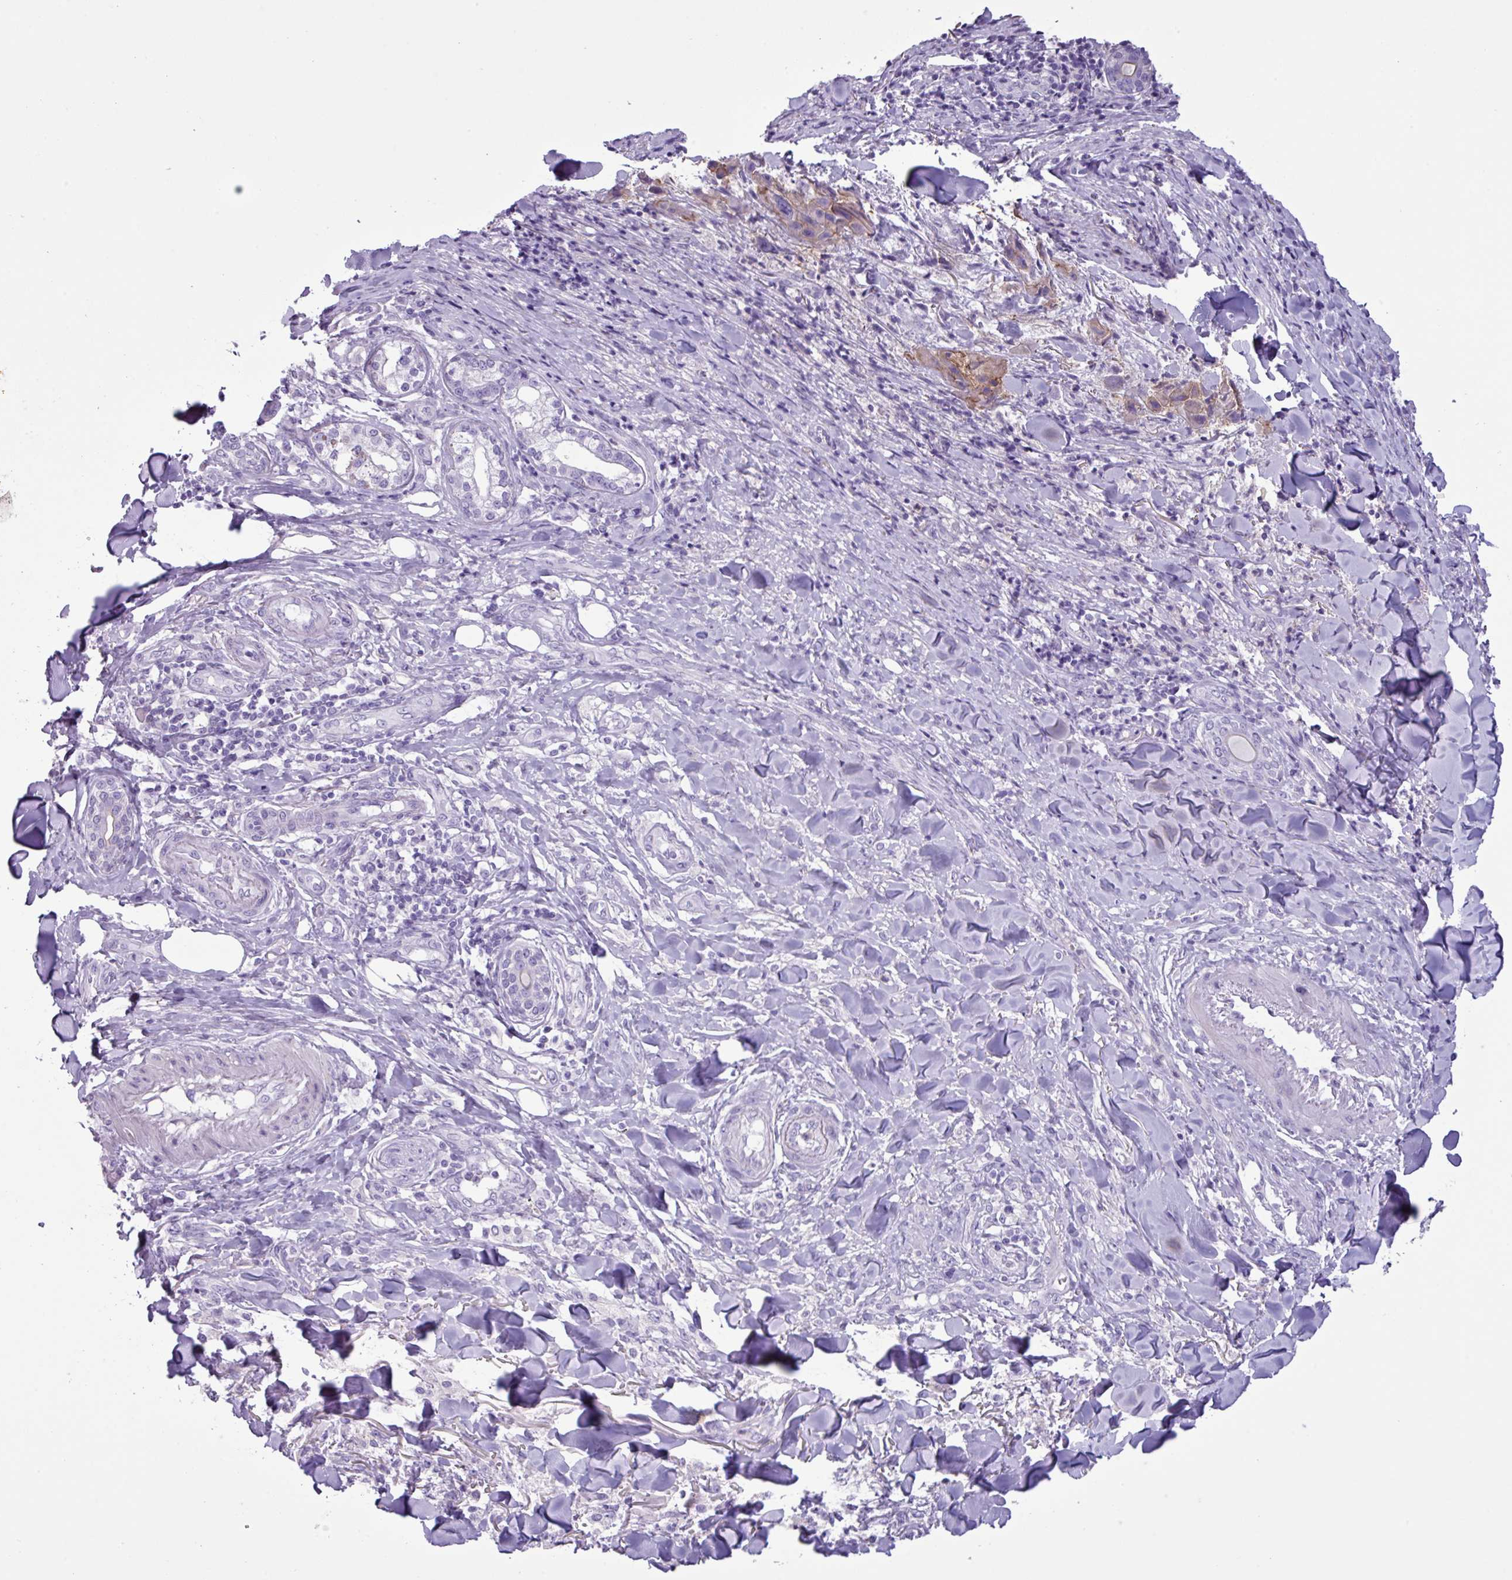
{"staining": {"intensity": "moderate", "quantity": "25%-75%", "location": "cytoplasmic/membranous"}, "tissue": "skin cancer", "cell_type": "Tumor cells", "image_type": "cancer", "snomed": [{"axis": "morphology", "description": "Squamous cell carcinoma, NOS"}, {"axis": "topography", "description": "Skin"}, {"axis": "topography", "description": "Subcutis"}], "caption": "Skin cancer stained with immunohistochemistry shows moderate cytoplasmic/membranous expression in about 25%-75% of tumor cells.", "gene": "CYSTM1", "patient": {"sex": "male", "age": 73}}